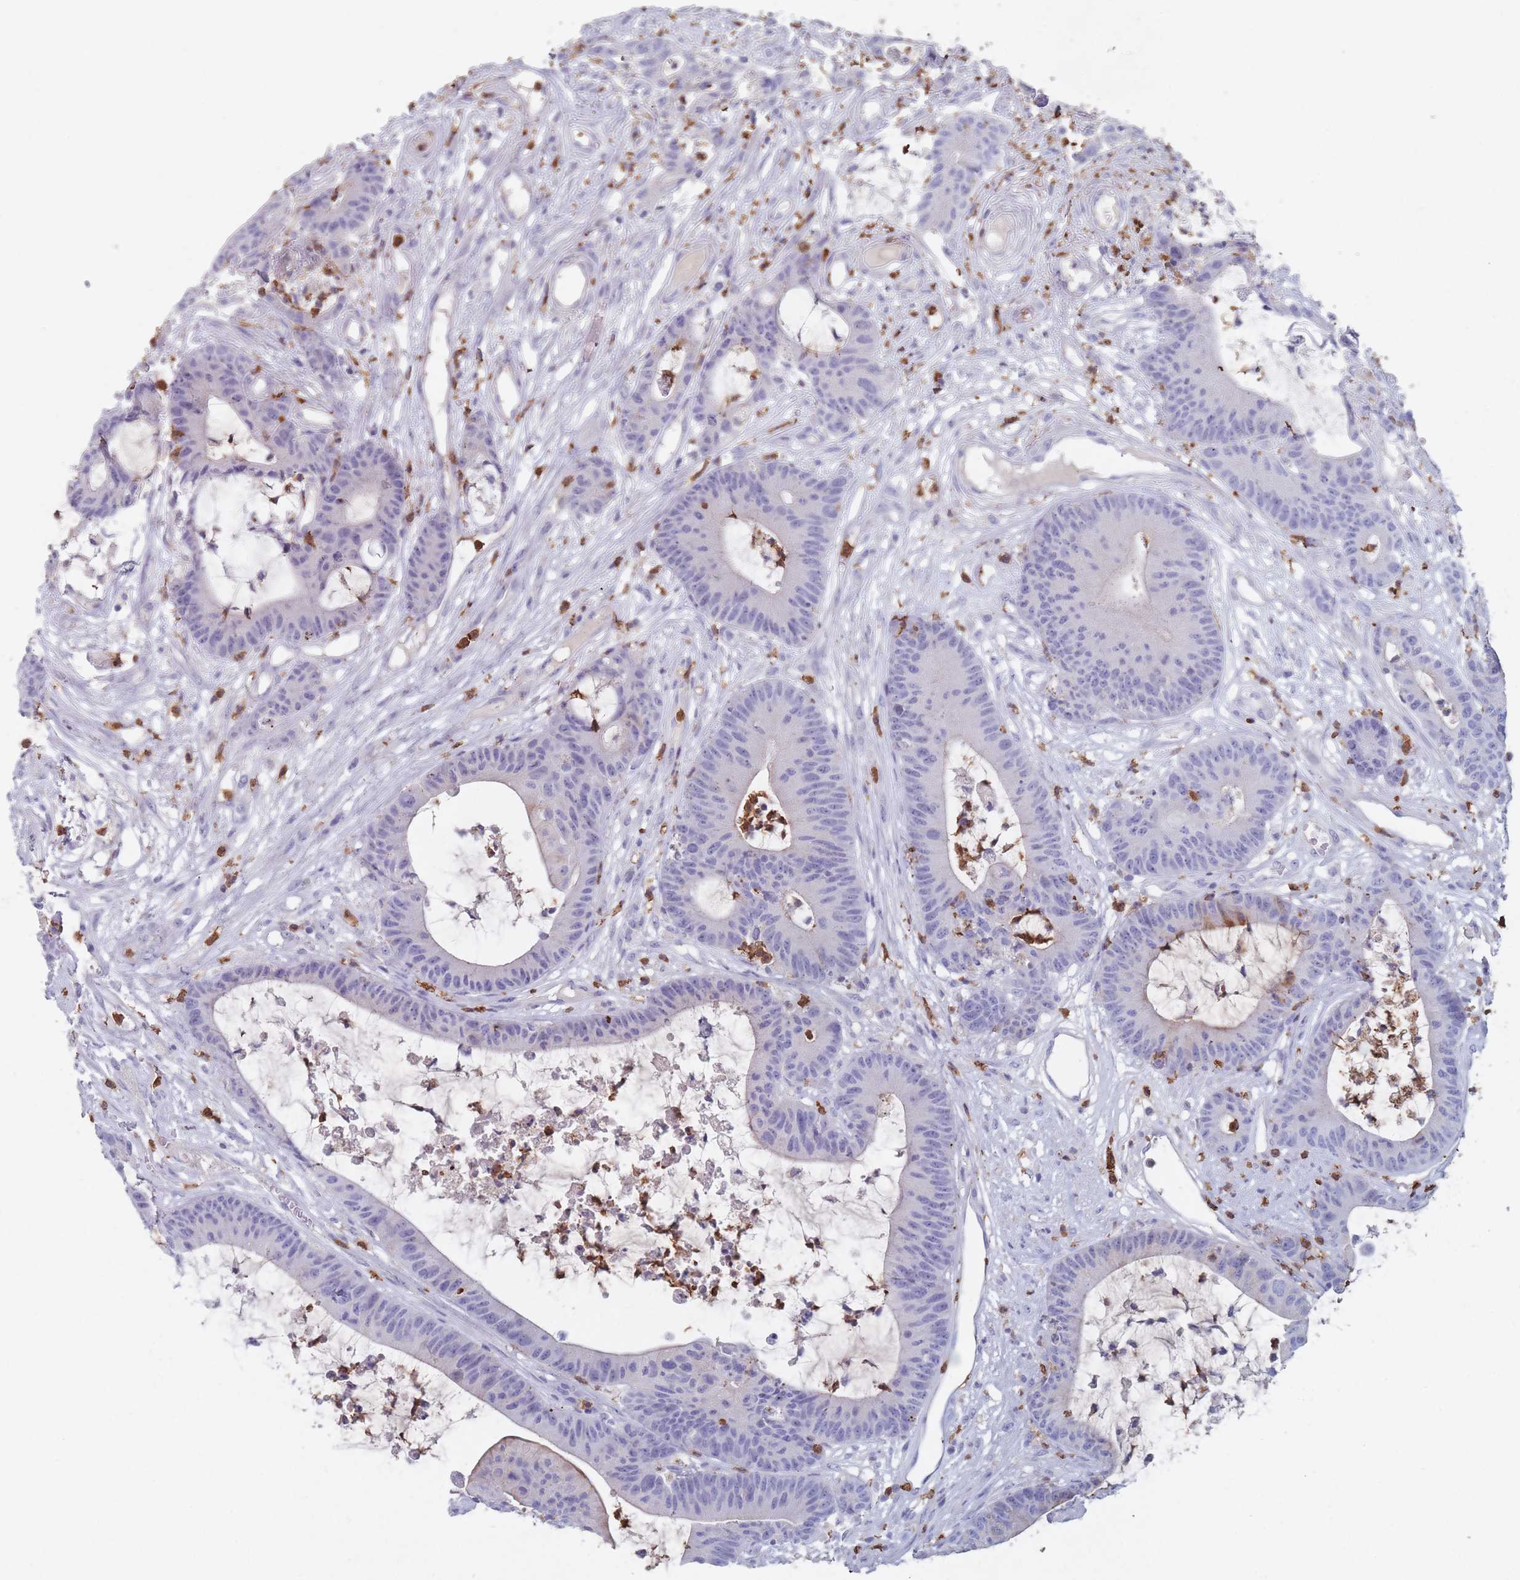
{"staining": {"intensity": "negative", "quantity": "none", "location": "none"}, "tissue": "colorectal cancer", "cell_type": "Tumor cells", "image_type": "cancer", "snomed": [{"axis": "morphology", "description": "Adenocarcinoma, NOS"}, {"axis": "topography", "description": "Colon"}], "caption": "Immunohistochemical staining of adenocarcinoma (colorectal) reveals no significant expression in tumor cells. The staining was performed using DAB to visualize the protein expression in brown, while the nuclei were stained in blue with hematoxylin (Magnification: 20x).", "gene": "ATP1A3", "patient": {"sex": "female", "age": 84}}